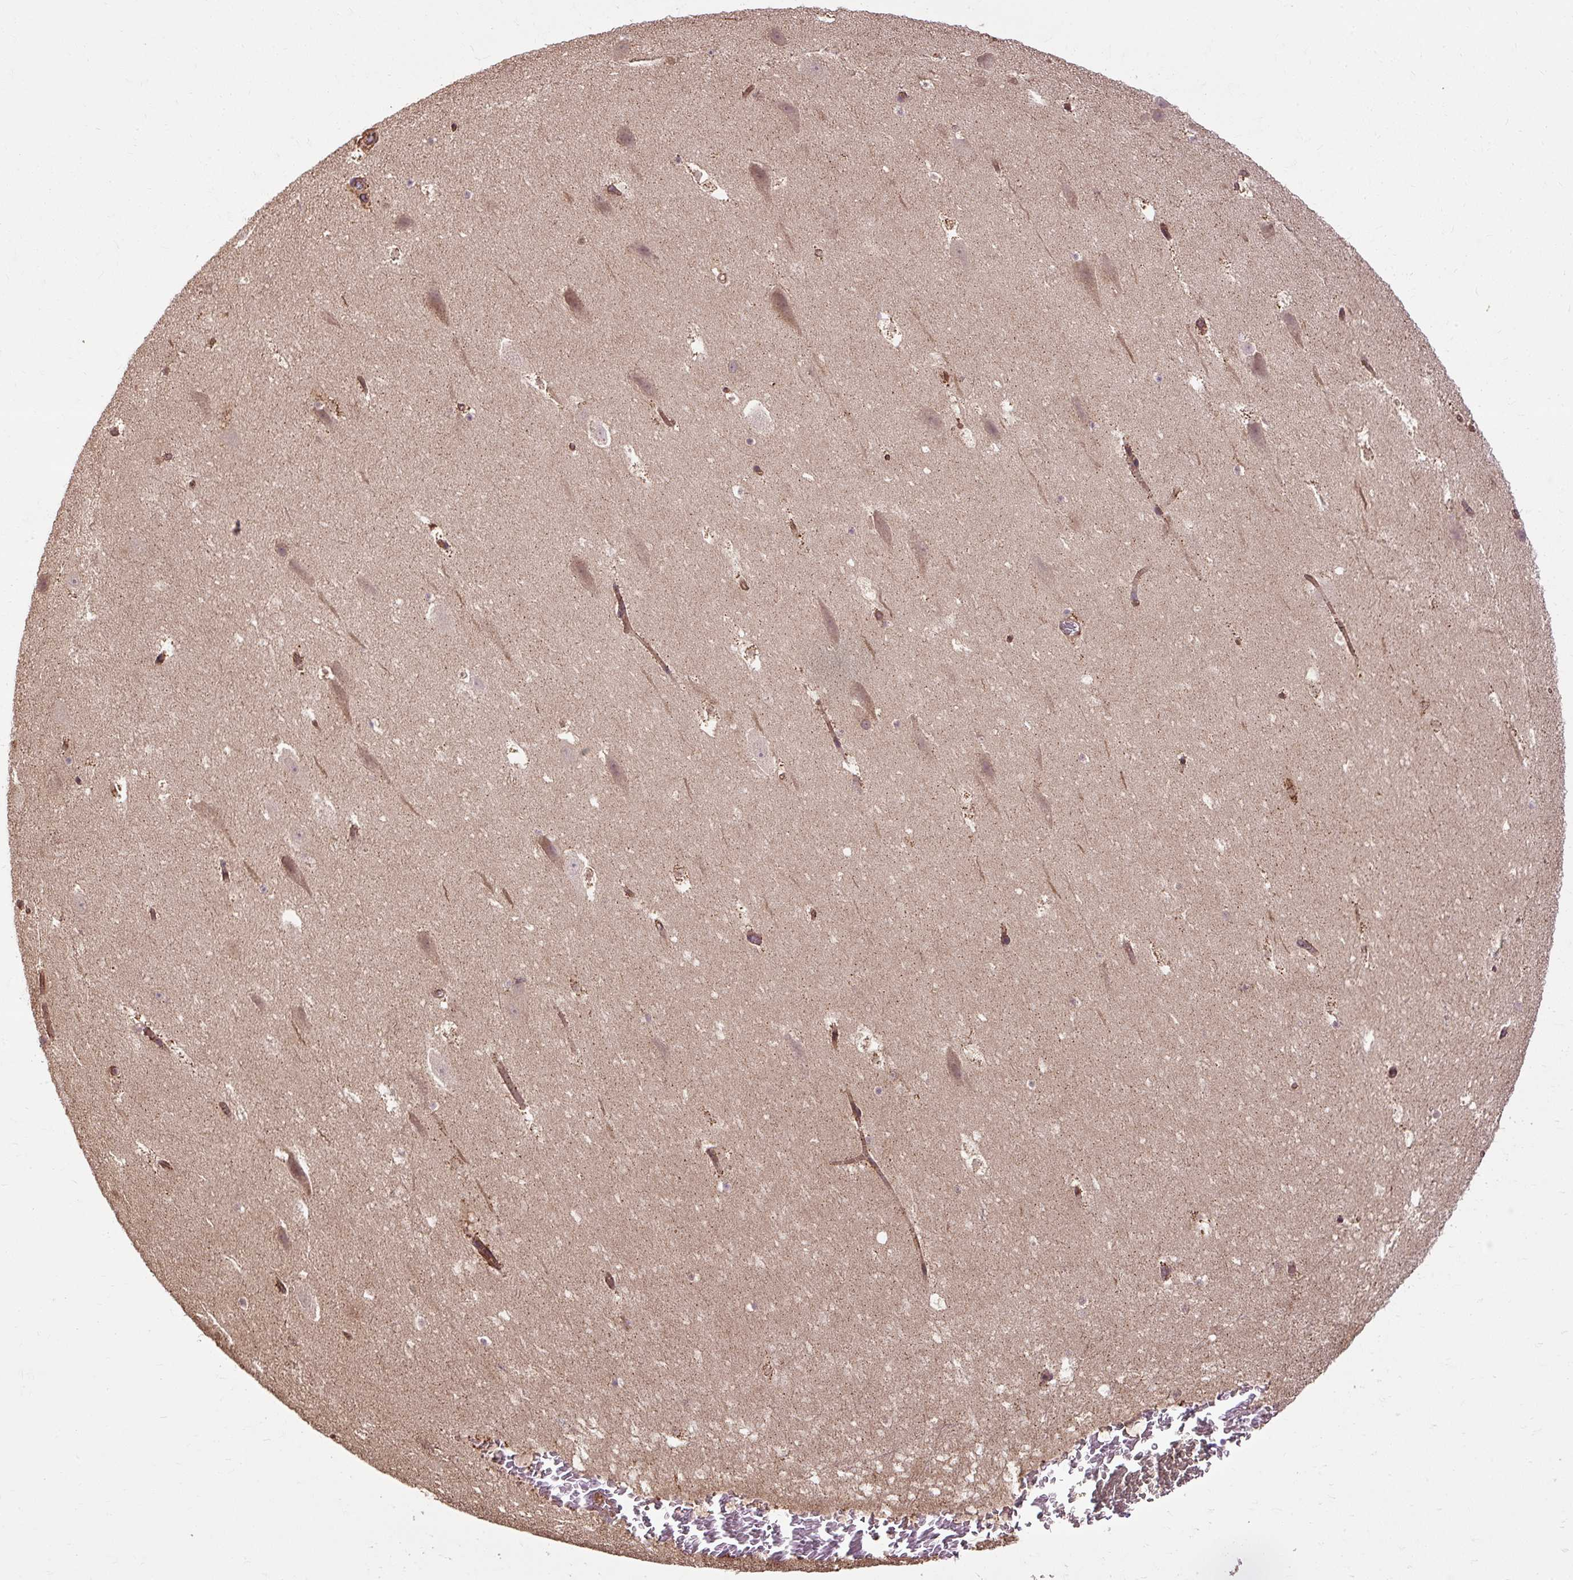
{"staining": {"intensity": "negative", "quantity": "none", "location": "none"}, "tissue": "hippocampus", "cell_type": "Glial cells", "image_type": "normal", "snomed": [{"axis": "morphology", "description": "Normal tissue, NOS"}, {"axis": "topography", "description": "Hippocampus"}], "caption": "Human hippocampus stained for a protein using immunohistochemistry (IHC) shows no staining in glial cells.", "gene": "CCDC93", "patient": {"sex": "female", "age": 42}}